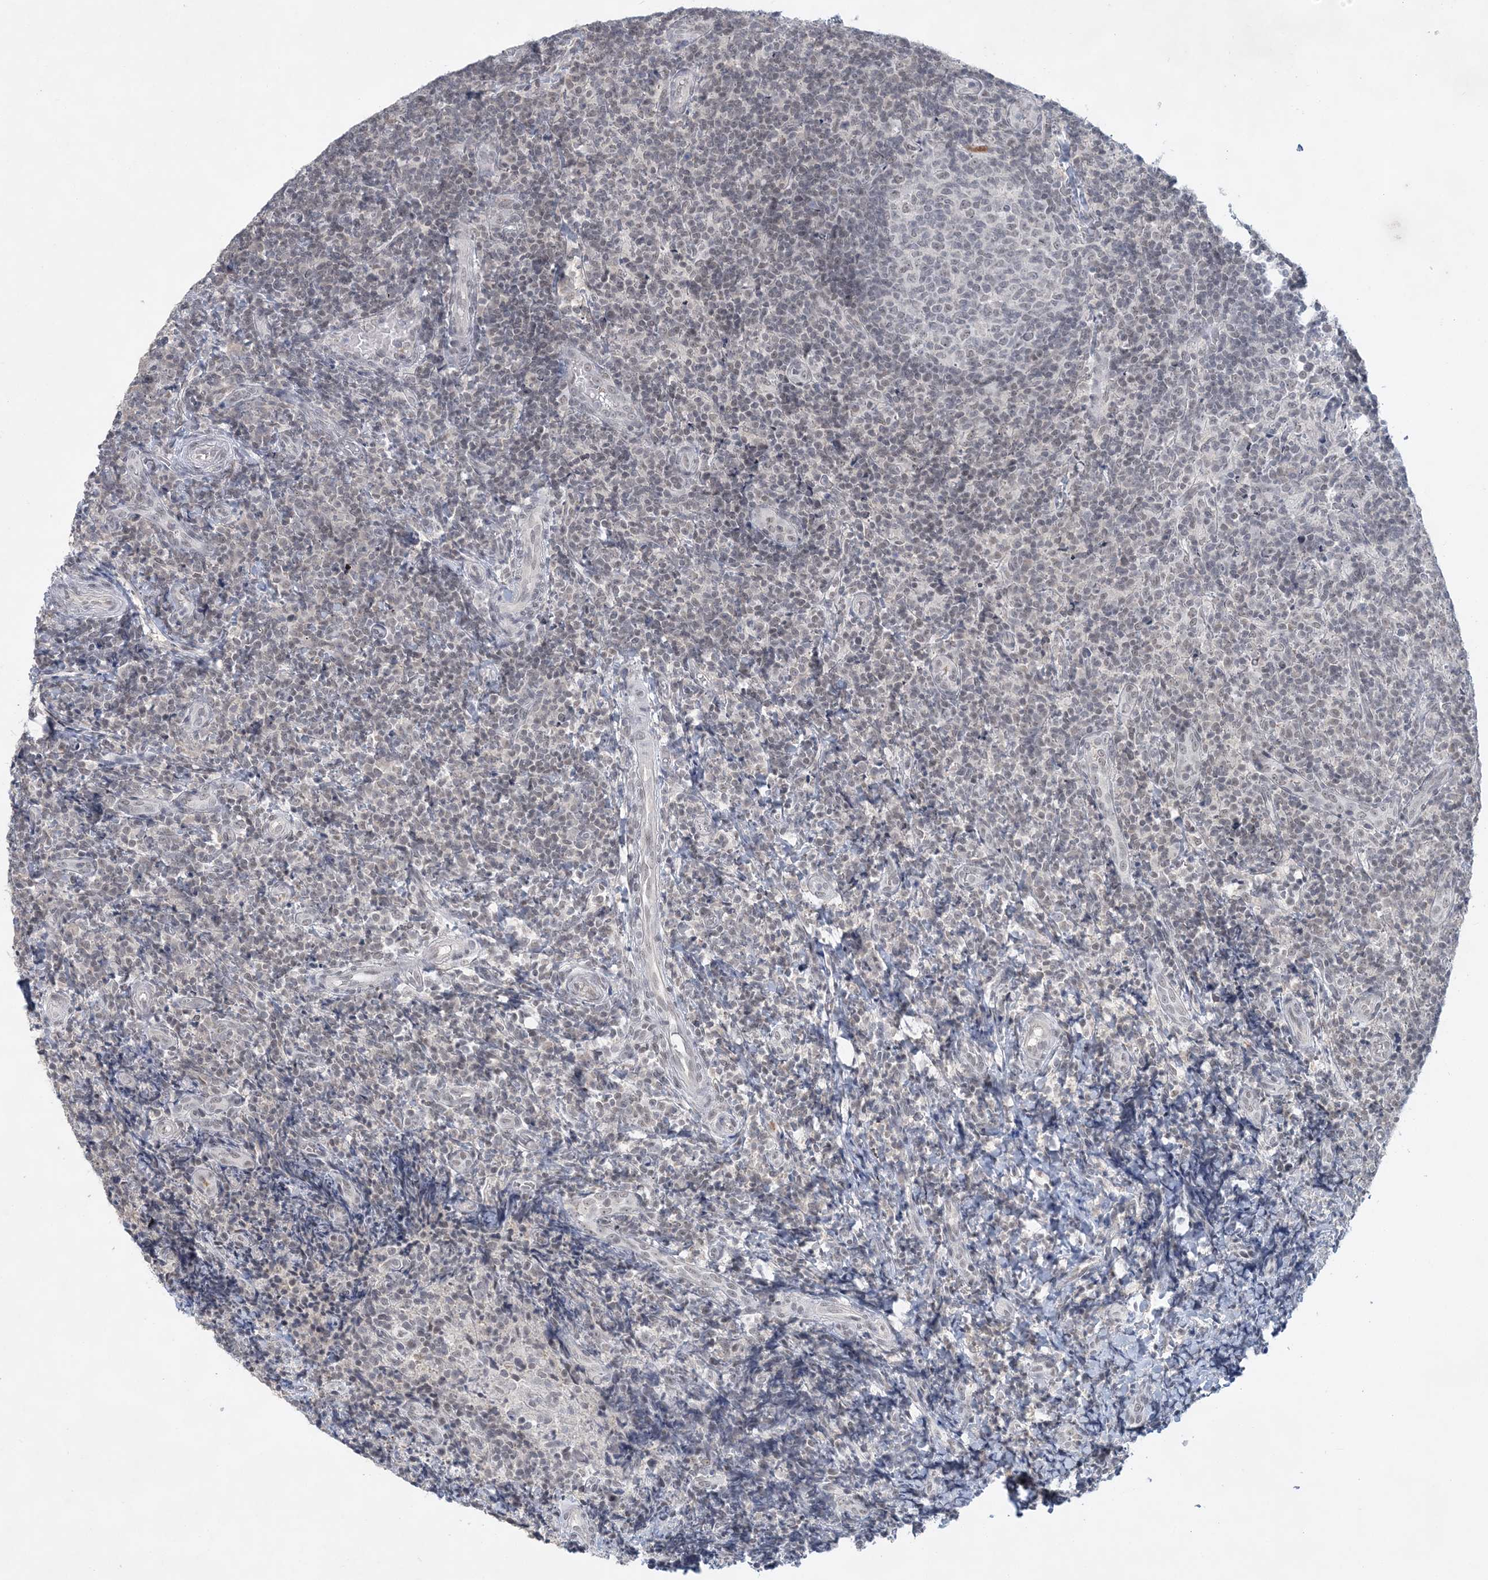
{"staining": {"intensity": "negative", "quantity": "none", "location": "none"}, "tissue": "tonsil", "cell_type": "Germinal center cells", "image_type": "normal", "snomed": [{"axis": "morphology", "description": "Normal tissue, NOS"}, {"axis": "topography", "description": "Tonsil"}], "caption": "This is an immunohistochemistry (IHC) histopathology image of benign tonsil. There is no positivity in germinal center cells.", "gene": "KMT2D", "patient": {"sex": "female", "age": 19}}